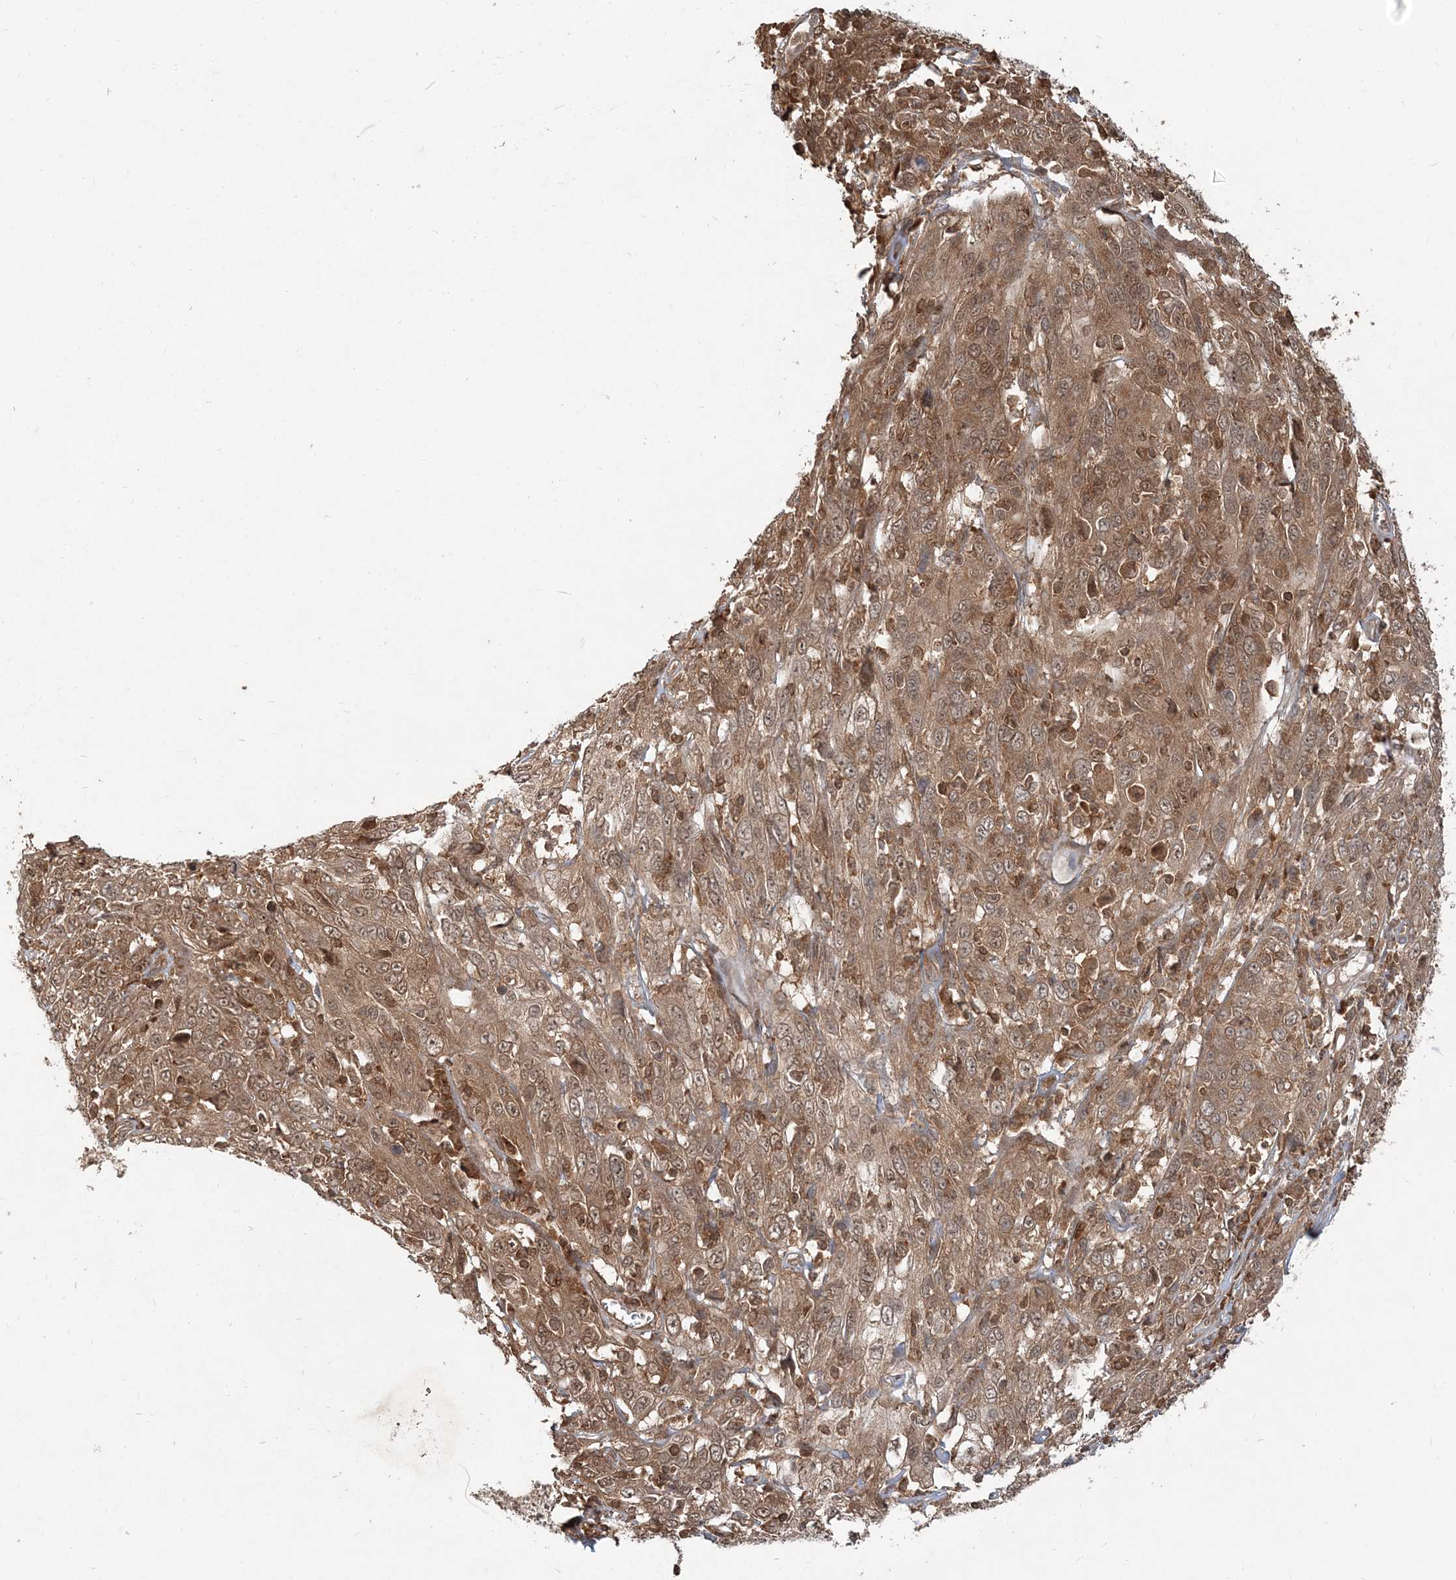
{"staining": {"intensity": "moderate", "quantity": ">75%", "location": "cytoplasmic/membranous,nuclear"}, "tissue": "cervical cancer", "cell_type": "Tumor cells", "image_type": "cancer", "snomed": [{"axis": "morphology", "description": "Squamous cell carcinoma, NOS"}, {"axis": "topography", "description": "Cervix"}], "caption": "Moderate cytoplasmic/membranous and nuclear positivity is seen in approximately >75% of tumor cells in cervical cancer. The protein of interest is stained brown, and the nuclei are stained in blue (DAB (3,3'-diaminobenzidine) IHC with brightfield microscopy, high magnification).", "gene": "CAB39", "patient": {"sex": "female", "age": 46}}